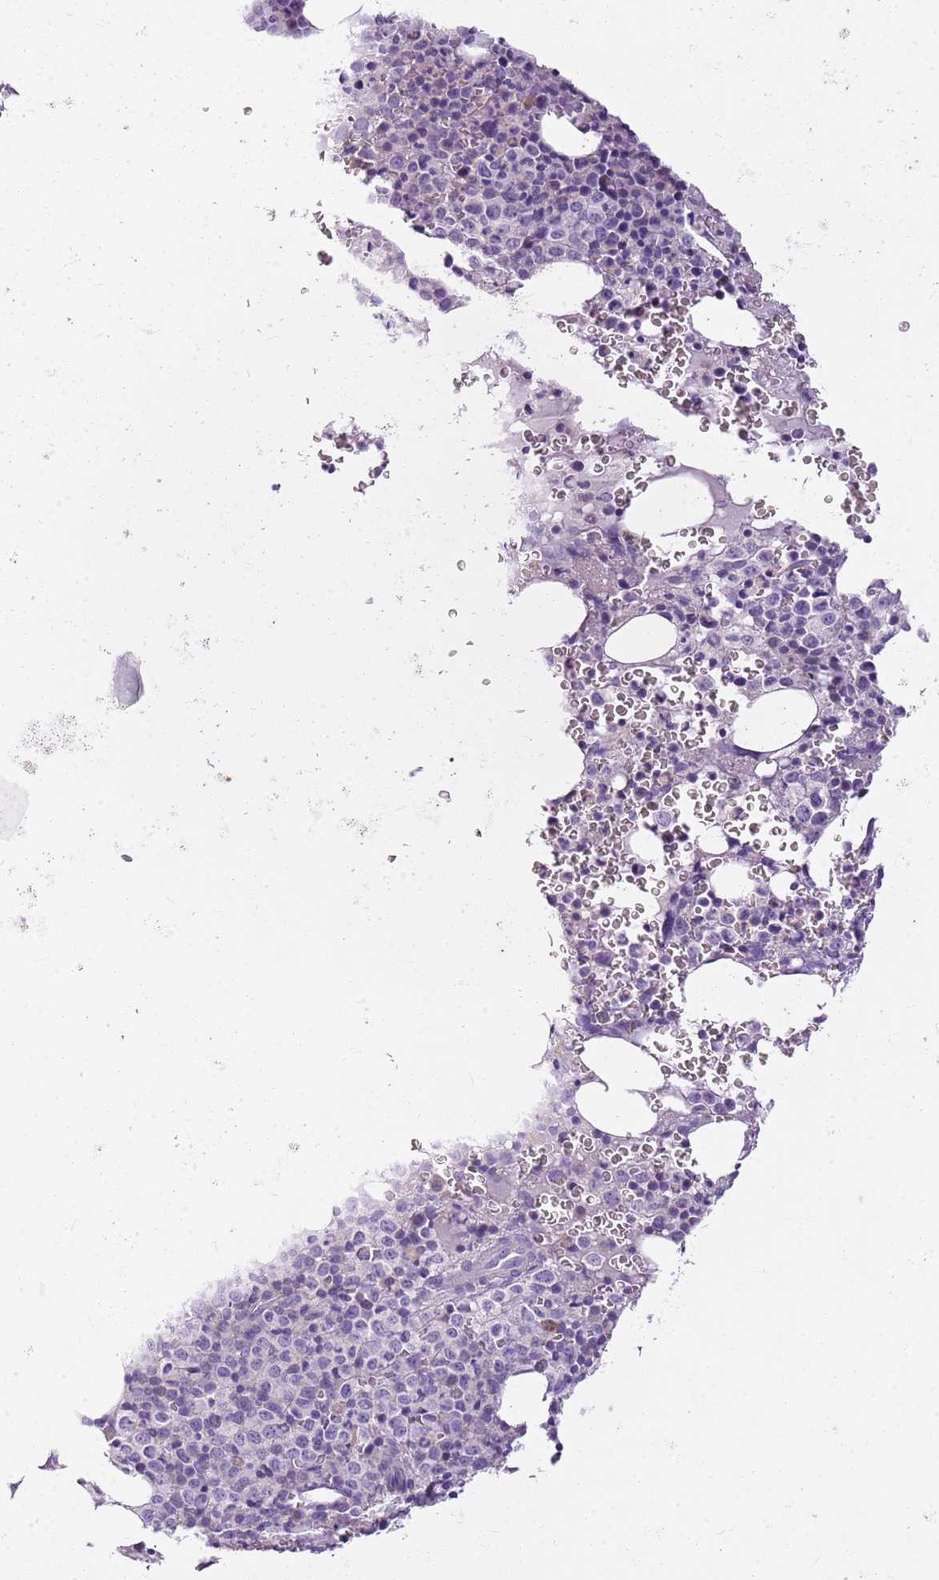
{"staining": {"intensity": "negative", "quantity": "none", "location": "none"}, "tissue": "bone marrow", "cell_type": "Hematopoietic cells", "image_type": "normal", "snomed": [{"axis": "morphology", "description": "Normal tissue, NOS"}, {"axis": "topography", "description": "Bone marrow"}], "caption": "Immunohistochemistry of normal human bone marrow shows no positivity in hematopoietic cells. (Brightfield microscopy of DAB immunohistochemistry (IHC) at high magnification).", "gene": "CNPPD1", "patient": {"sex": "female", "age": 54}}